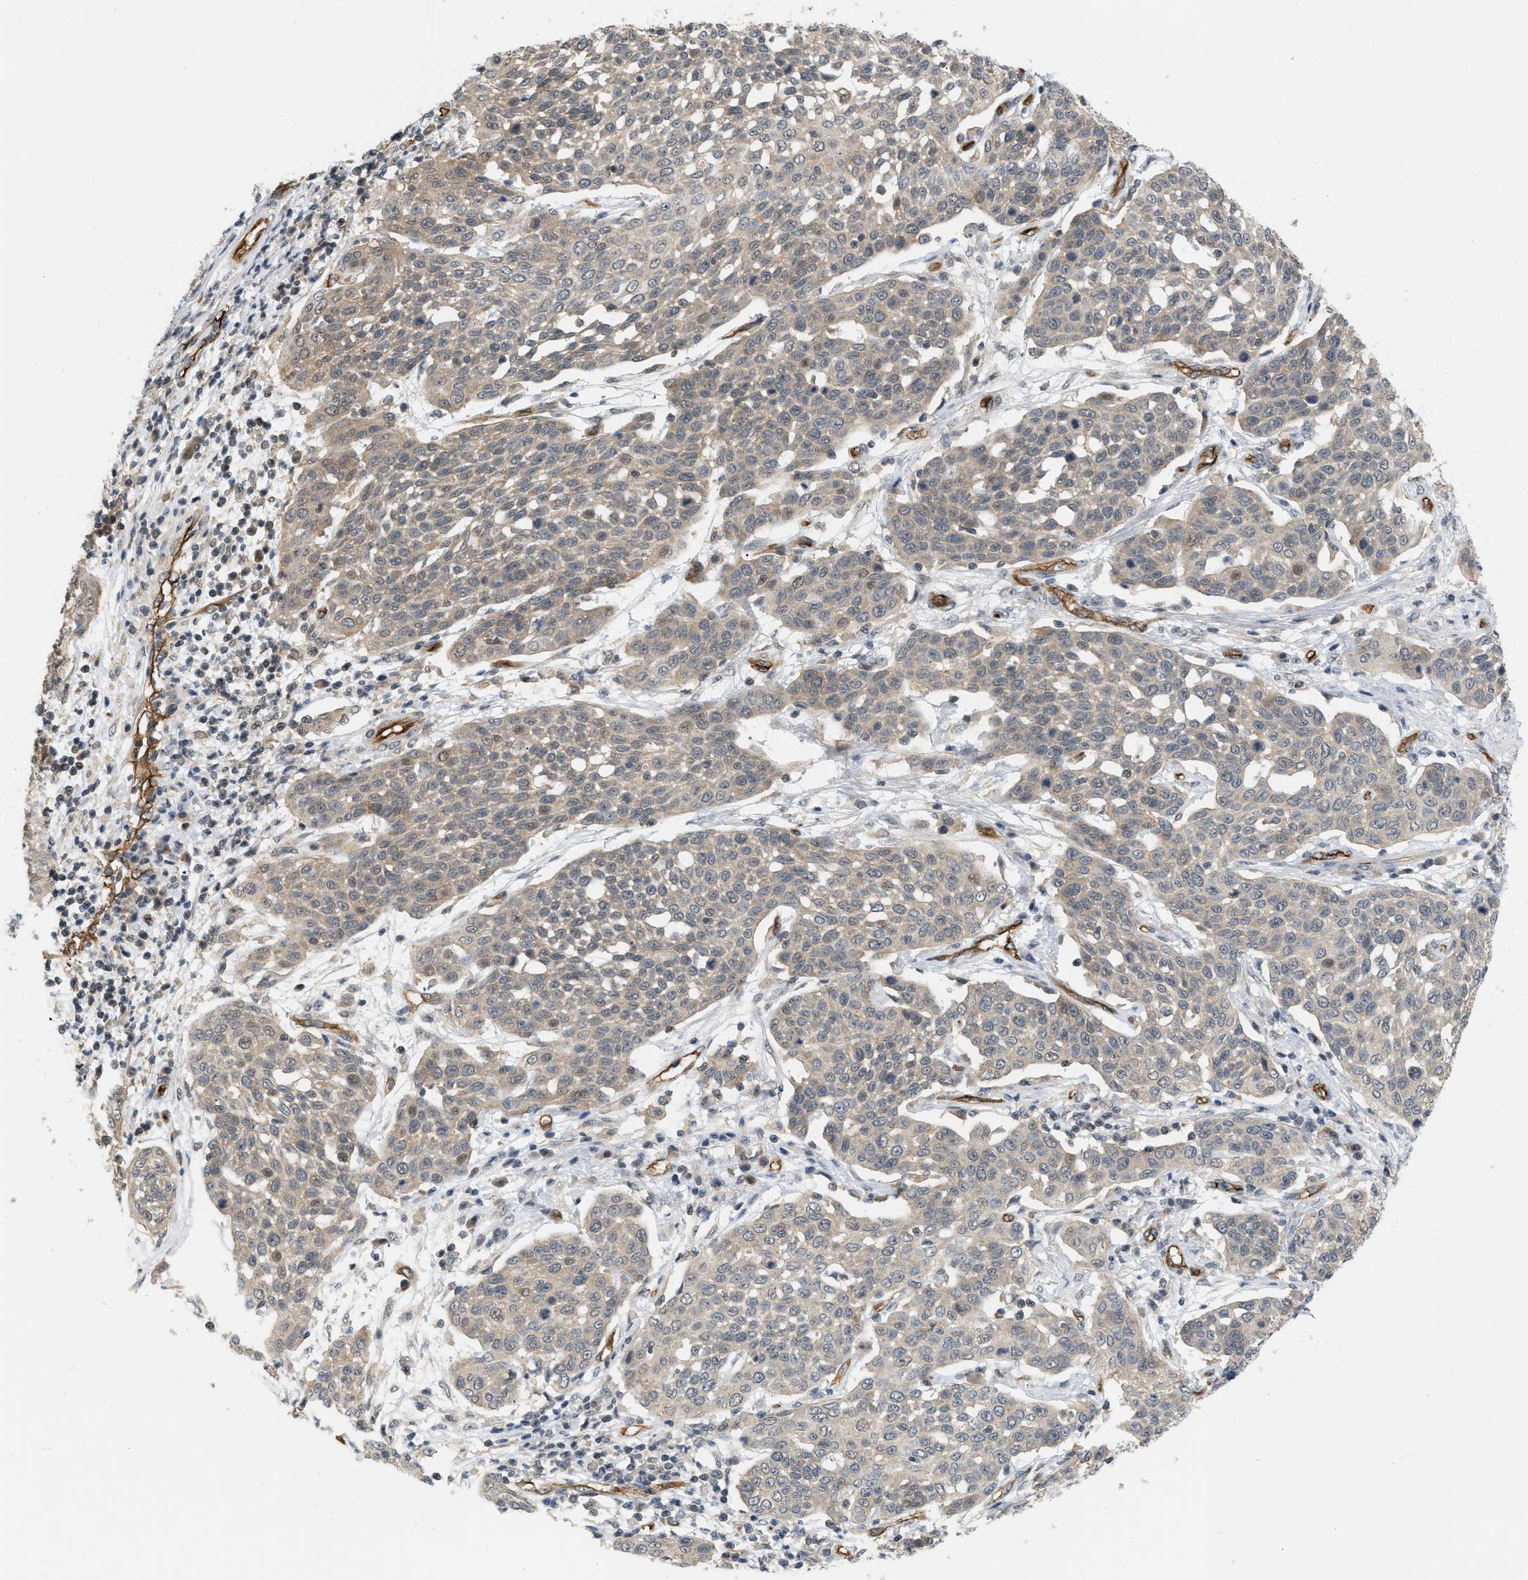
{"staining": {"intensity": "weak", "quantity": "25%-75%", "location": "cytoplasmic/membranous"}, "tissue": "cervical cancer", "cell_type": "Tumor cells", "image_type": "cancer", "snomed": [{"axis": "morphology", "description": "Squamous cell carcinoma, NOS"}, {"axis": "topography", "description": "Cervix"}], "caption": "A micrograph of cervical cancer (squamous cell carcinoma) stained for a protein exhibits weak cytoplasmic/membranous brown staining in tumor cells.", "gene": "PALMD", "patient": {"sex": "female", "age": 34}}